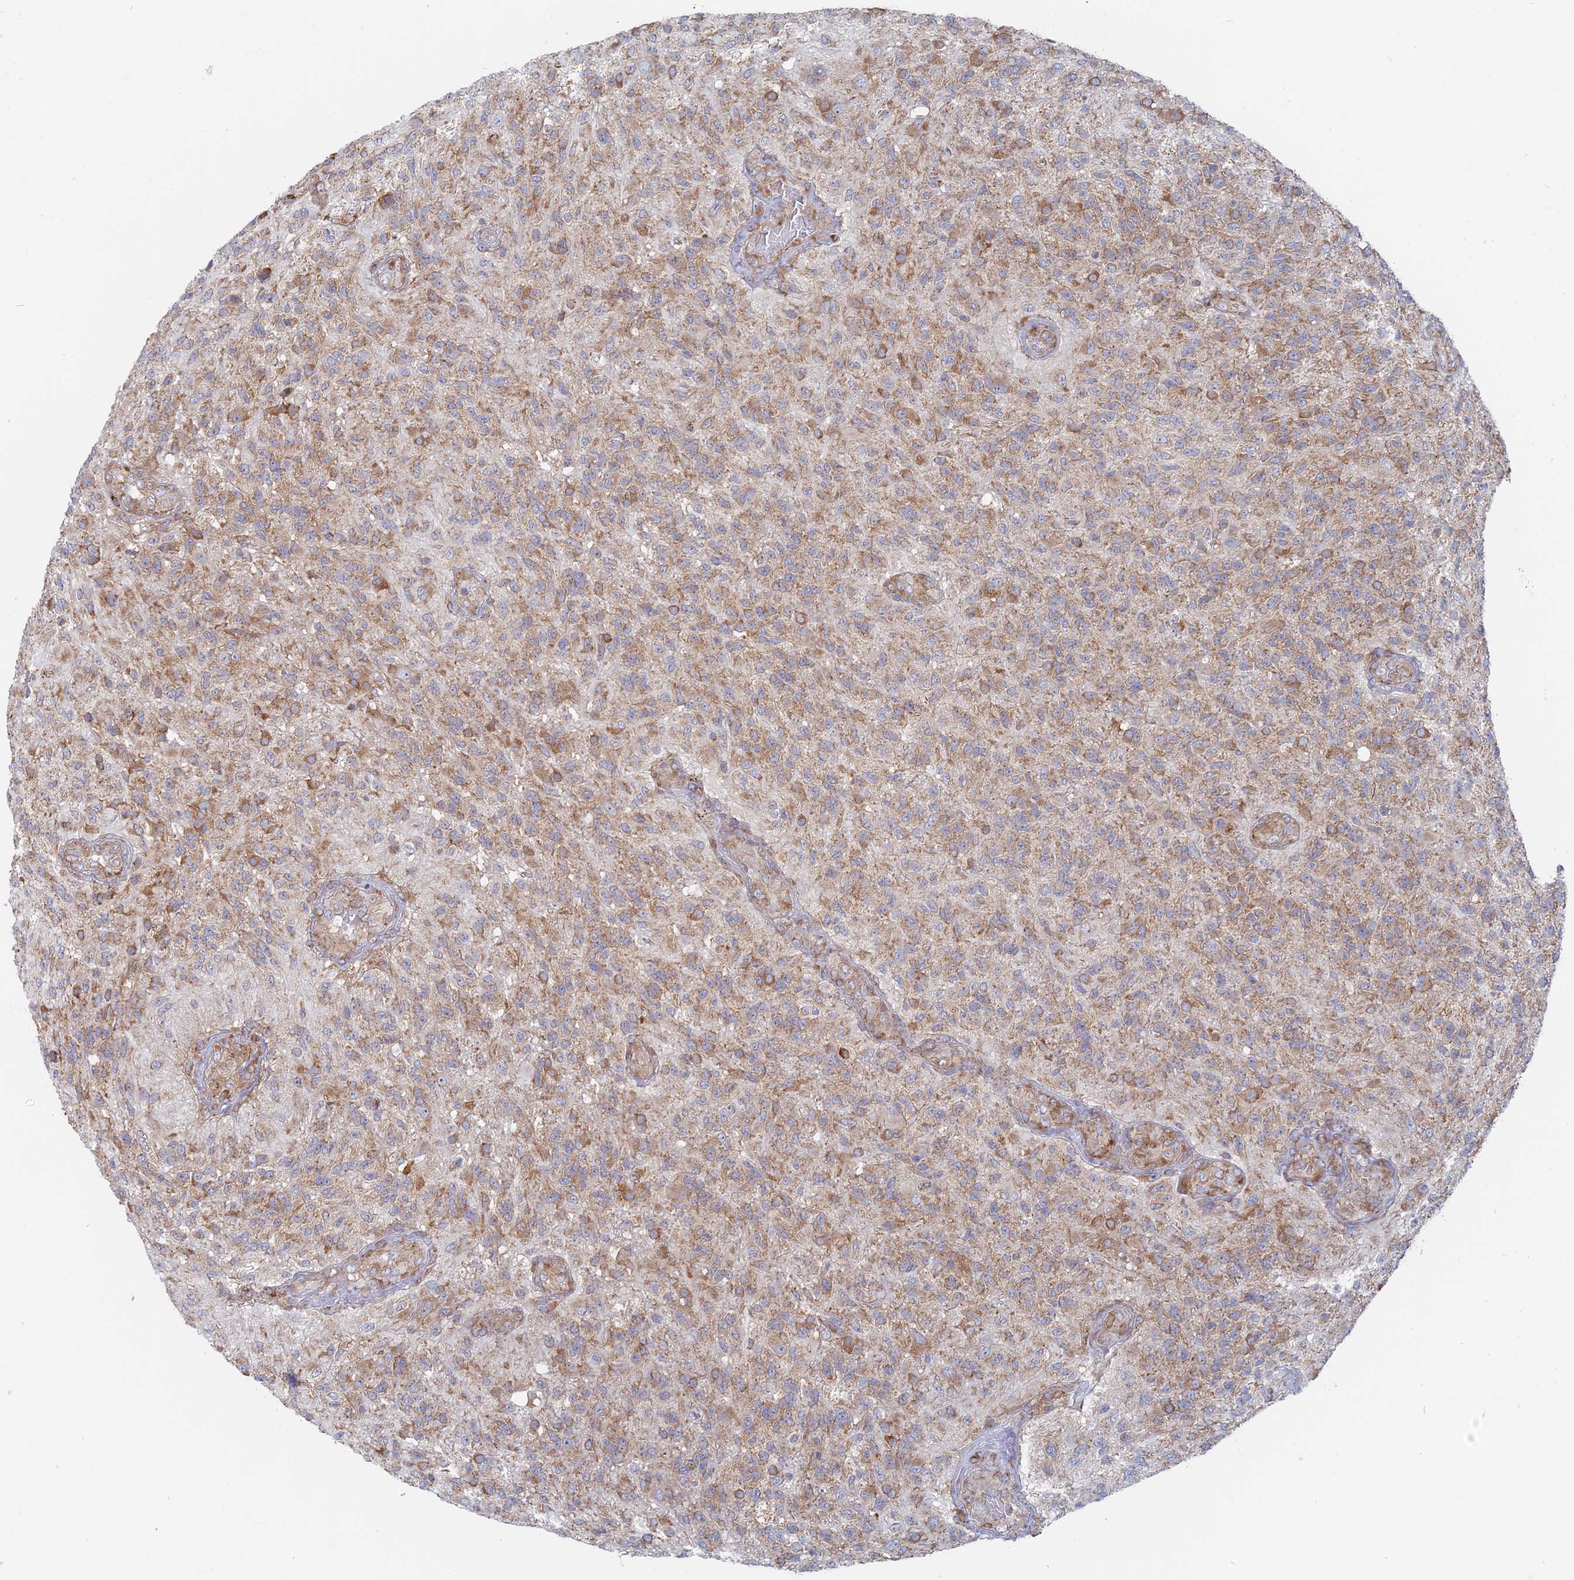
{"staining": {"intensity": "moderate", "quantity": "25%-75%", "location": "cytoplasmic/membranous"}, "tissue": "glioma", "cell_type": "Tumor cells", "image_type": "cancer", "snomed": [{"axis": "morphology", "description": "Glioma, malignant, High grade"}, {"axis": "topography", "description": "Brain"}], "caption": "The photomicrograph displays immunohistochemical staining of glioma. There is moderate cytoplasmic/membranous staining is seen in about 25%-75% of tumor cells. (Stains: DAB (3,3'-diaminobenzidine) in brown, nuclei in blue, Microscopy: brightfield microscopy at high magnification).", "gene": "TBC1D30", "patient": {"sex": "male", "age": 56}}